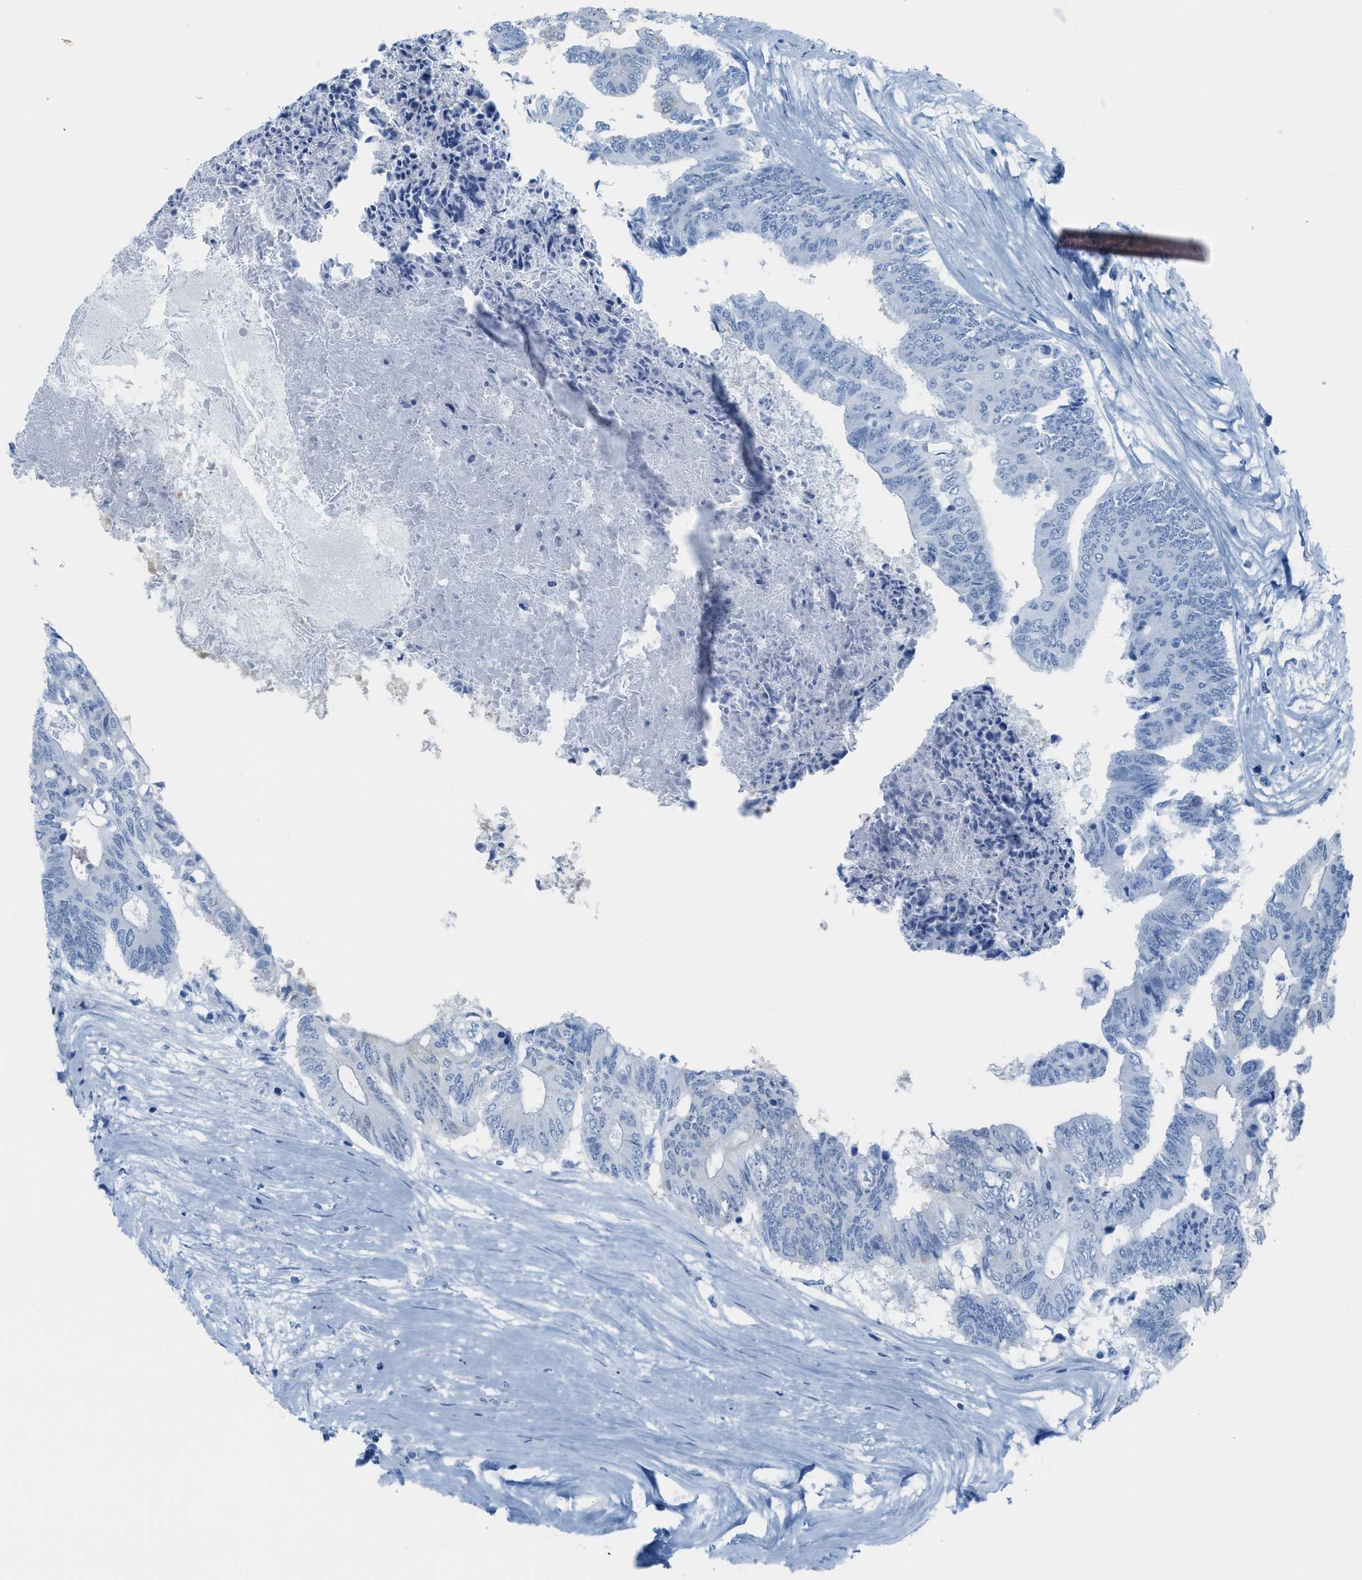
{"staining": {"intensity": "negative", "quantity": "none", "location": "none"}, "tissue": "colorectal cancer", "cell_type": "Tumor cells", "image_type": "cancer", "snomed": [{"axis": "morphology", "description": "Adenocarcinoma, NOS"}, {"axis": "topography", "description": "Rectum"}], "caption": "Colorectal adenocarcinoma was stained to show a protein in brown. There is no significant staining in tumor cells.", "gene": "ASGR1", "patient": {"sex": "male", "age": 63}}